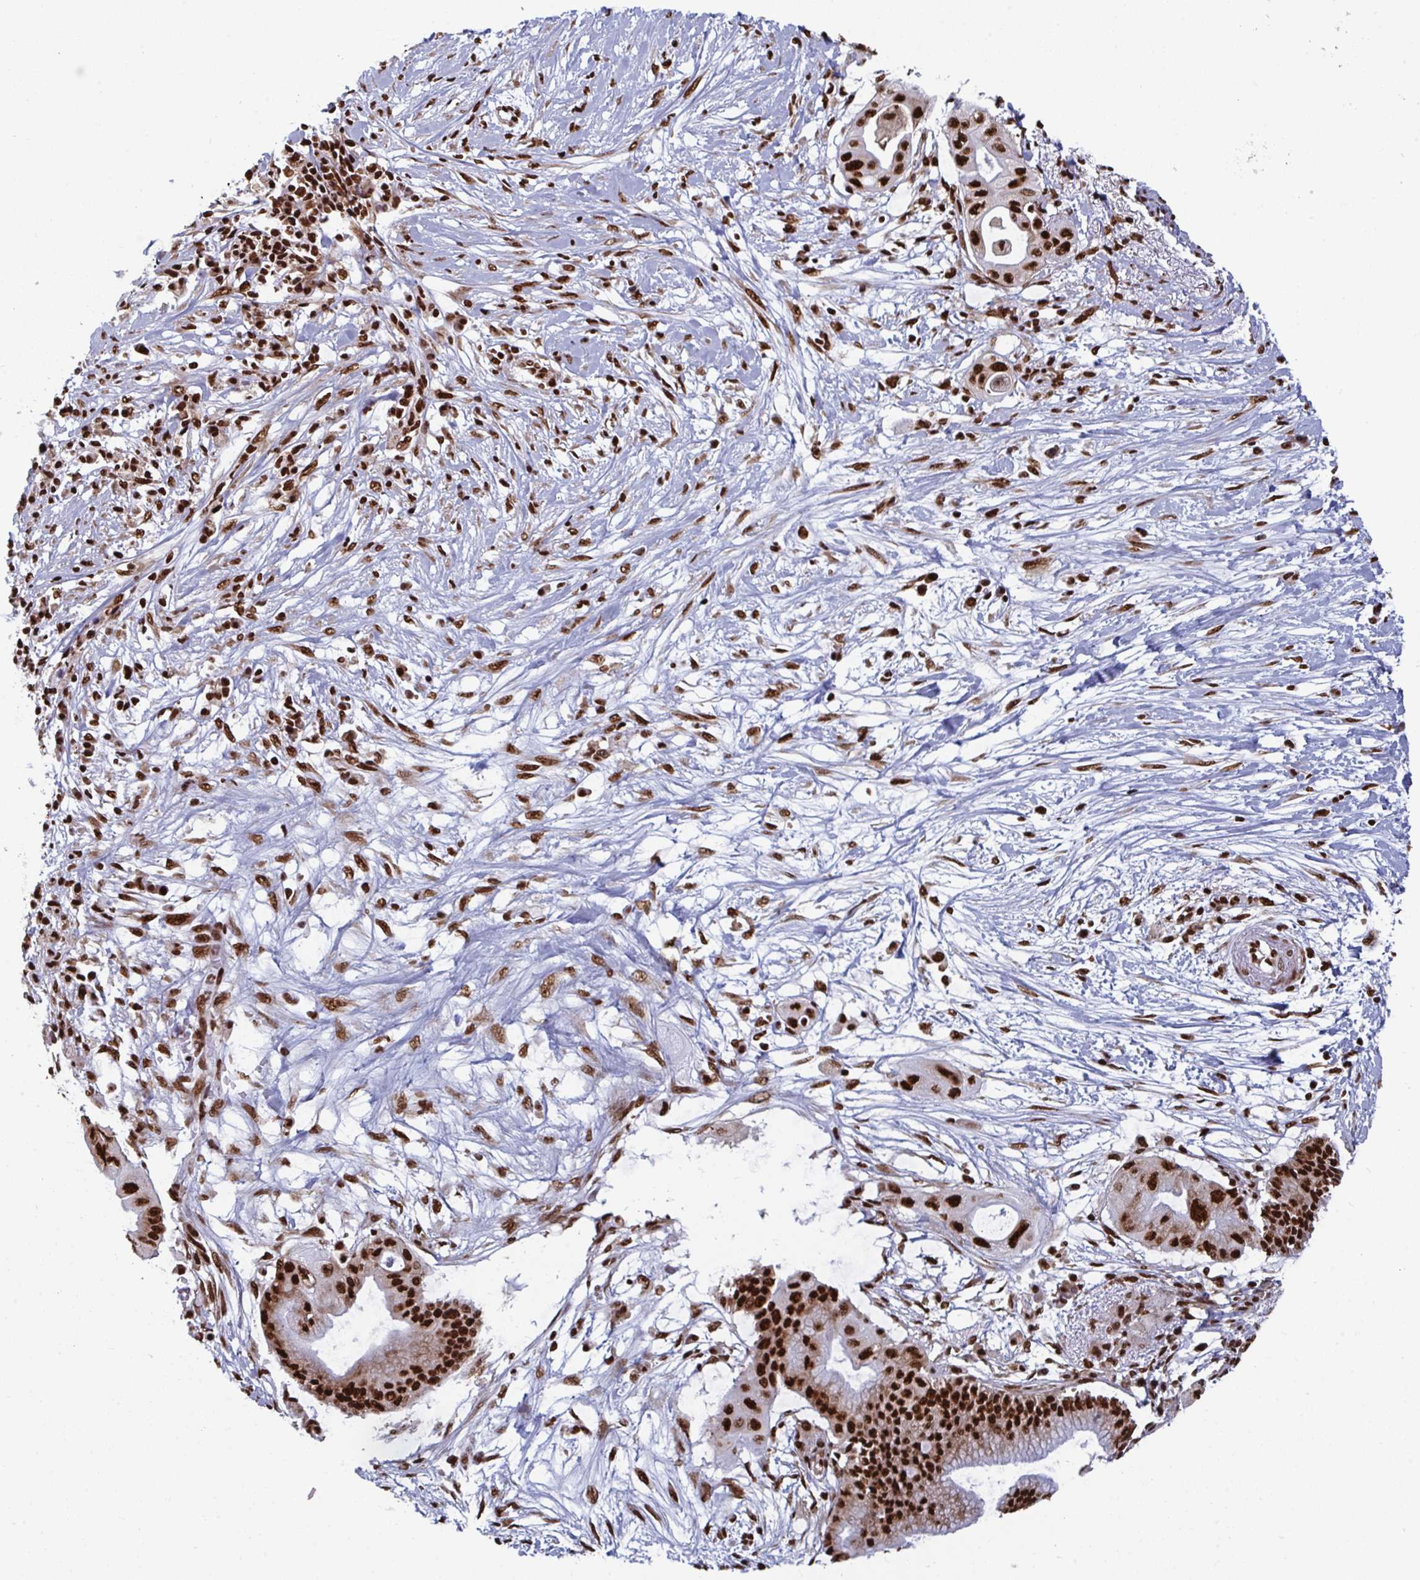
{"staining": {"intensity": "strong", "quantity": ">75%", "location": "nuclear"}, "tissue": "pancreatic cancer", "cell_type": "Tumor cells", "image_type": "cancer", "snomed": [{"axis": "morphology", "description": "Adenocarcinoma, NOS"}, {"axis": "topography", "description": "Pancreas"}], "caption": "There is high levels of strong nuclear positivity in tumor cells of pancreatic cancer, as demonstrated by immunohistochemical staining (brown color).", "gene": "GAR1", "patient": {"sex": "male", "age": 68}}